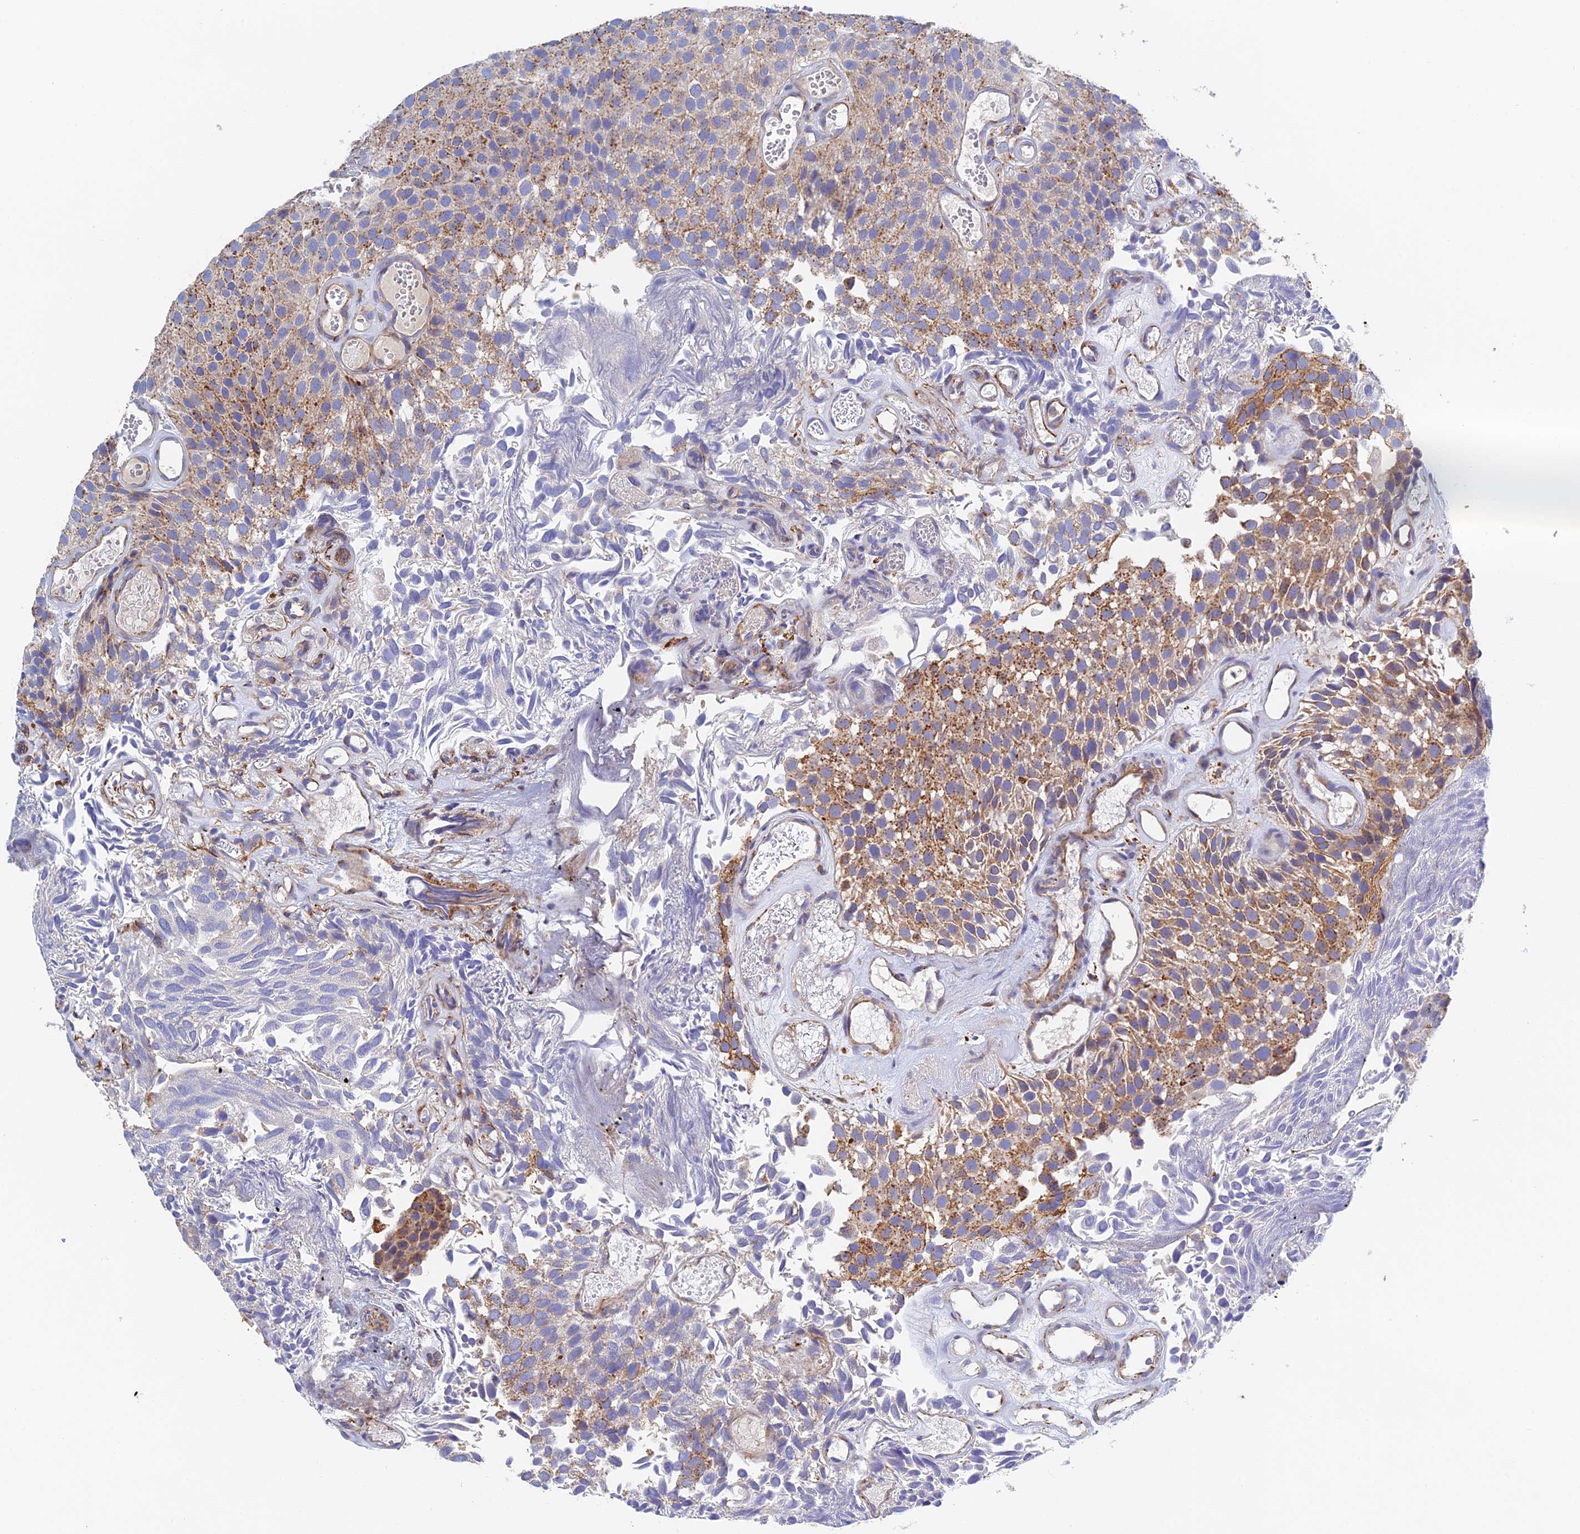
{"staining": {"intensity": "moderate", "quantity": "25%-75%", "location": "cytoplasmic/membranous"}, "tissue": "urothelial cancer", "cell_type": "Tumor cells", "image_type": "cancer", "snomed": [{"axis": "morphology", "description": "Urothelial carcinoma, Low grade"}, {"axis": "topography", "description": "Urinary bladder"}], "caption": "About 25%-75% of tumor cells in low-grade urothelial carcinoma show moderate cytoplasmic/membranous protein expression as visualized by brown immunohistochemical staining.", "gene": "RPGRIP1L", "patient": {"sex": "male", "age": 89}}